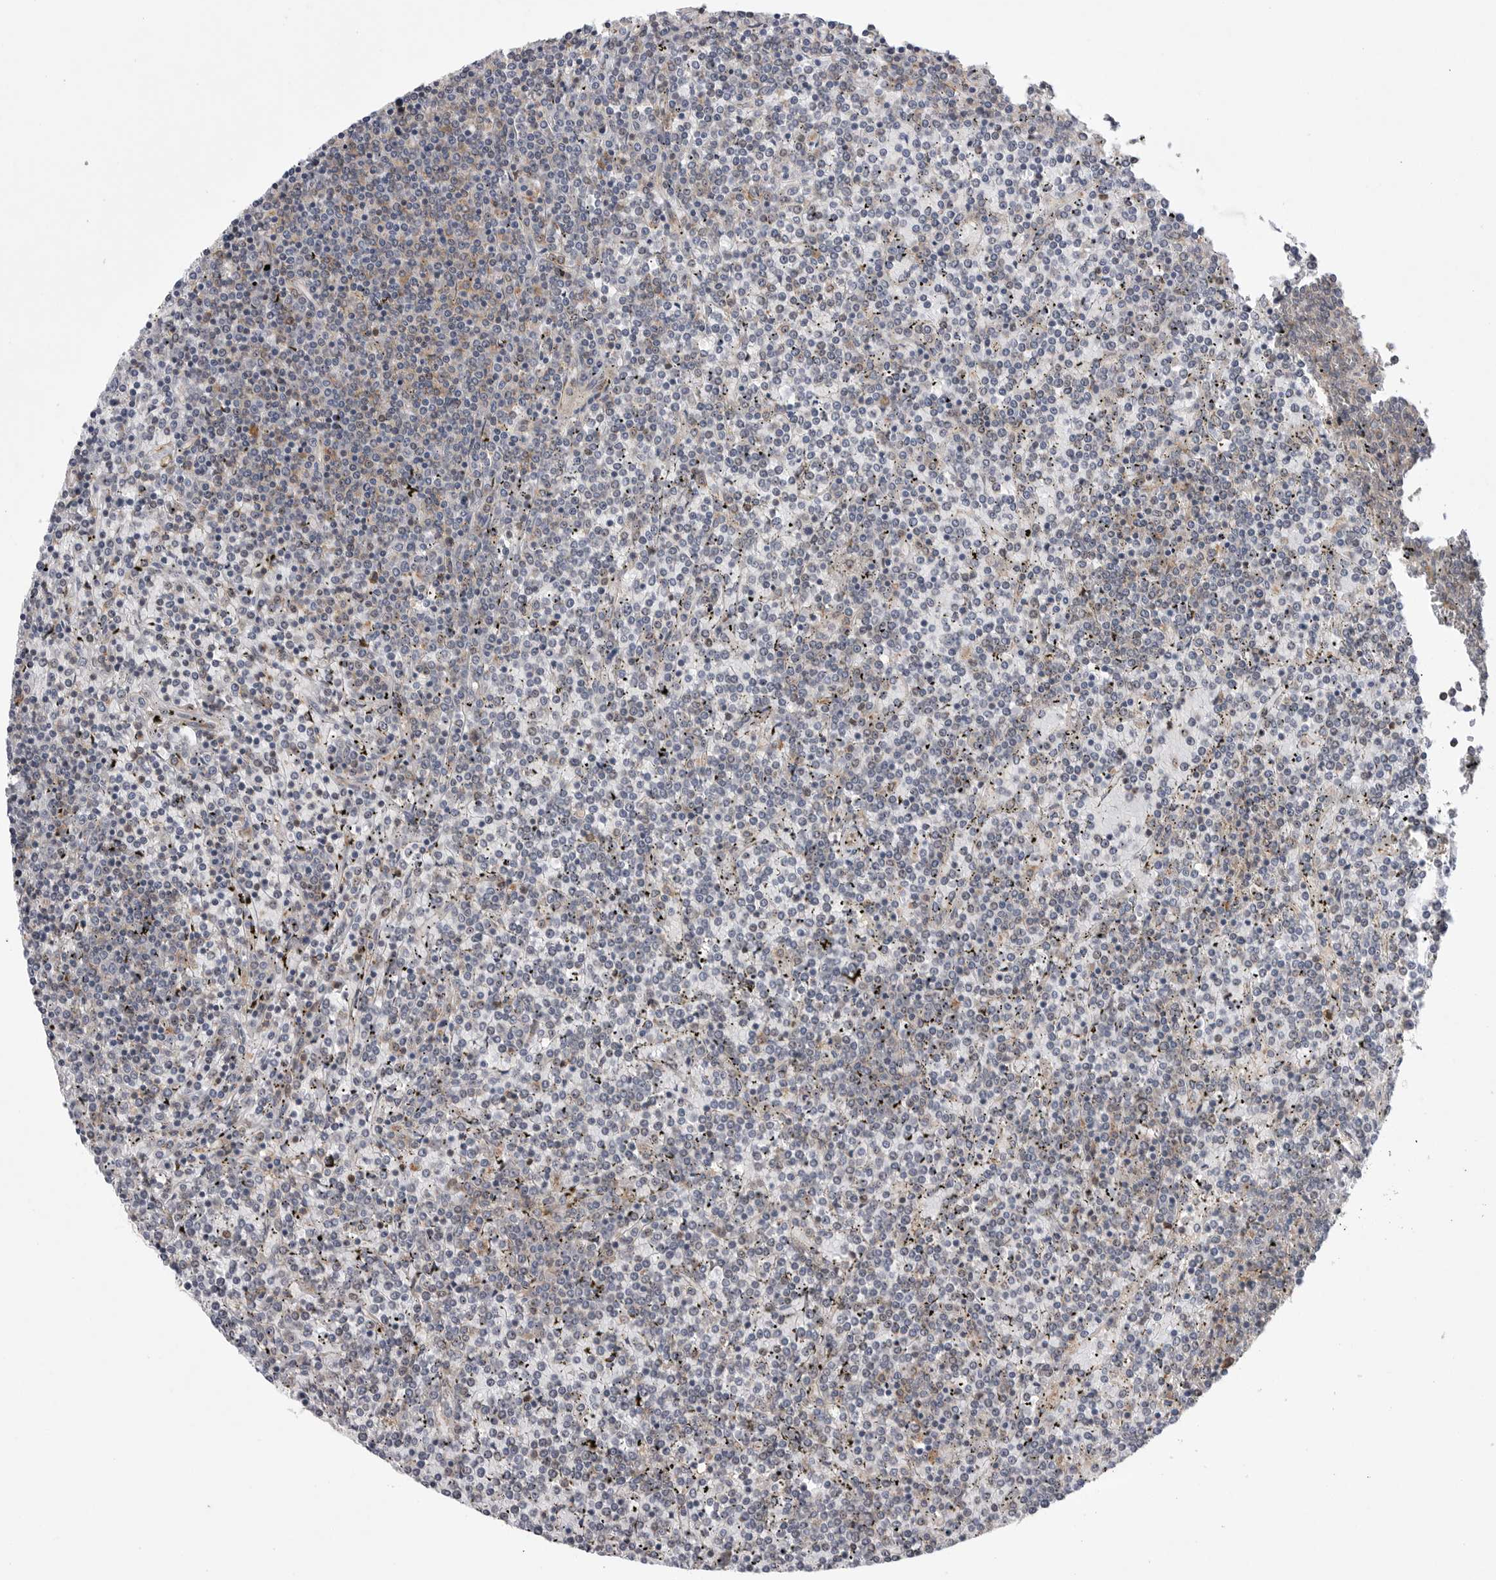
{"staining": {"intensity": "negative", "quantity": "none", "location": "none"}, "tissue": "lymphoma", "cell_type": "Tumor cells", "image_type": "cancer", "snomed": [{"axis": "morphology", "description": "Malignant lymphoma, non-Hodgkin's type, Low grade"}, {"axis": "topography", "description": "Spleen"}], "caption": "This is an immunohistochemistry micrograph of low-grade malignant lymphoma, non-Hodgkin's type. There is no positivity in tumor cells.", "gene": "FBXO43", "patient": {"sex": "female", "age": 19}}